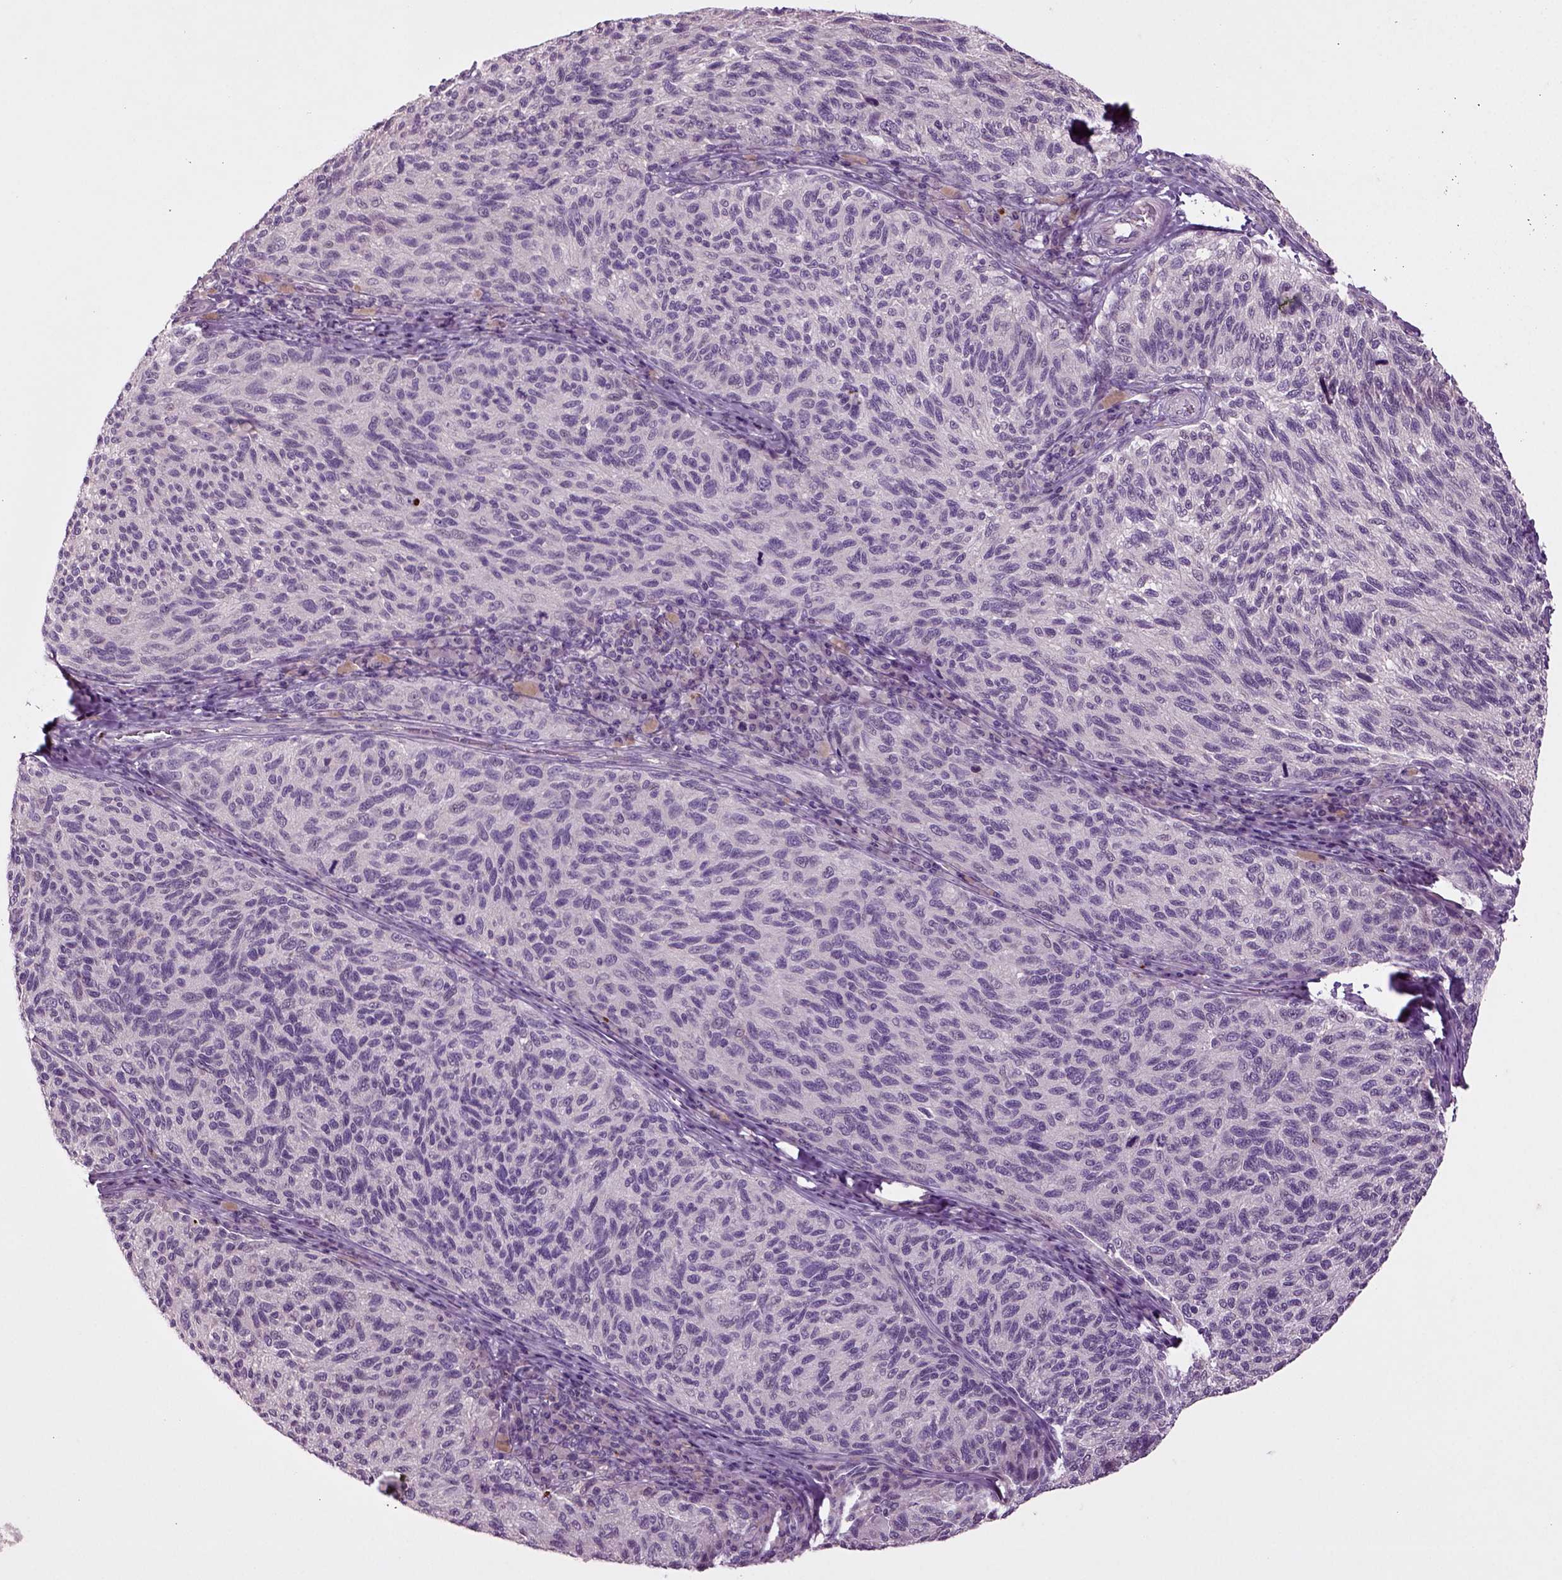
{"staining": {"intensity": "negative", "quantity": "none", "location": "none"}, "tissue": "melanoma", "cell_type": "Tumor cells", "image_type": "cancer", "snomed": [{"axis": "morphology", "description": "Malignant melanoma, NOS"}, {"axis": "topography", "description": "Skin"}], "caption": "Immunohistochemical staining of human malignant melanoma demonstrates no significant positivity in tumor cells.", "gene": "SLC17A6", "patient": {"sex": "female", "age": 73}}